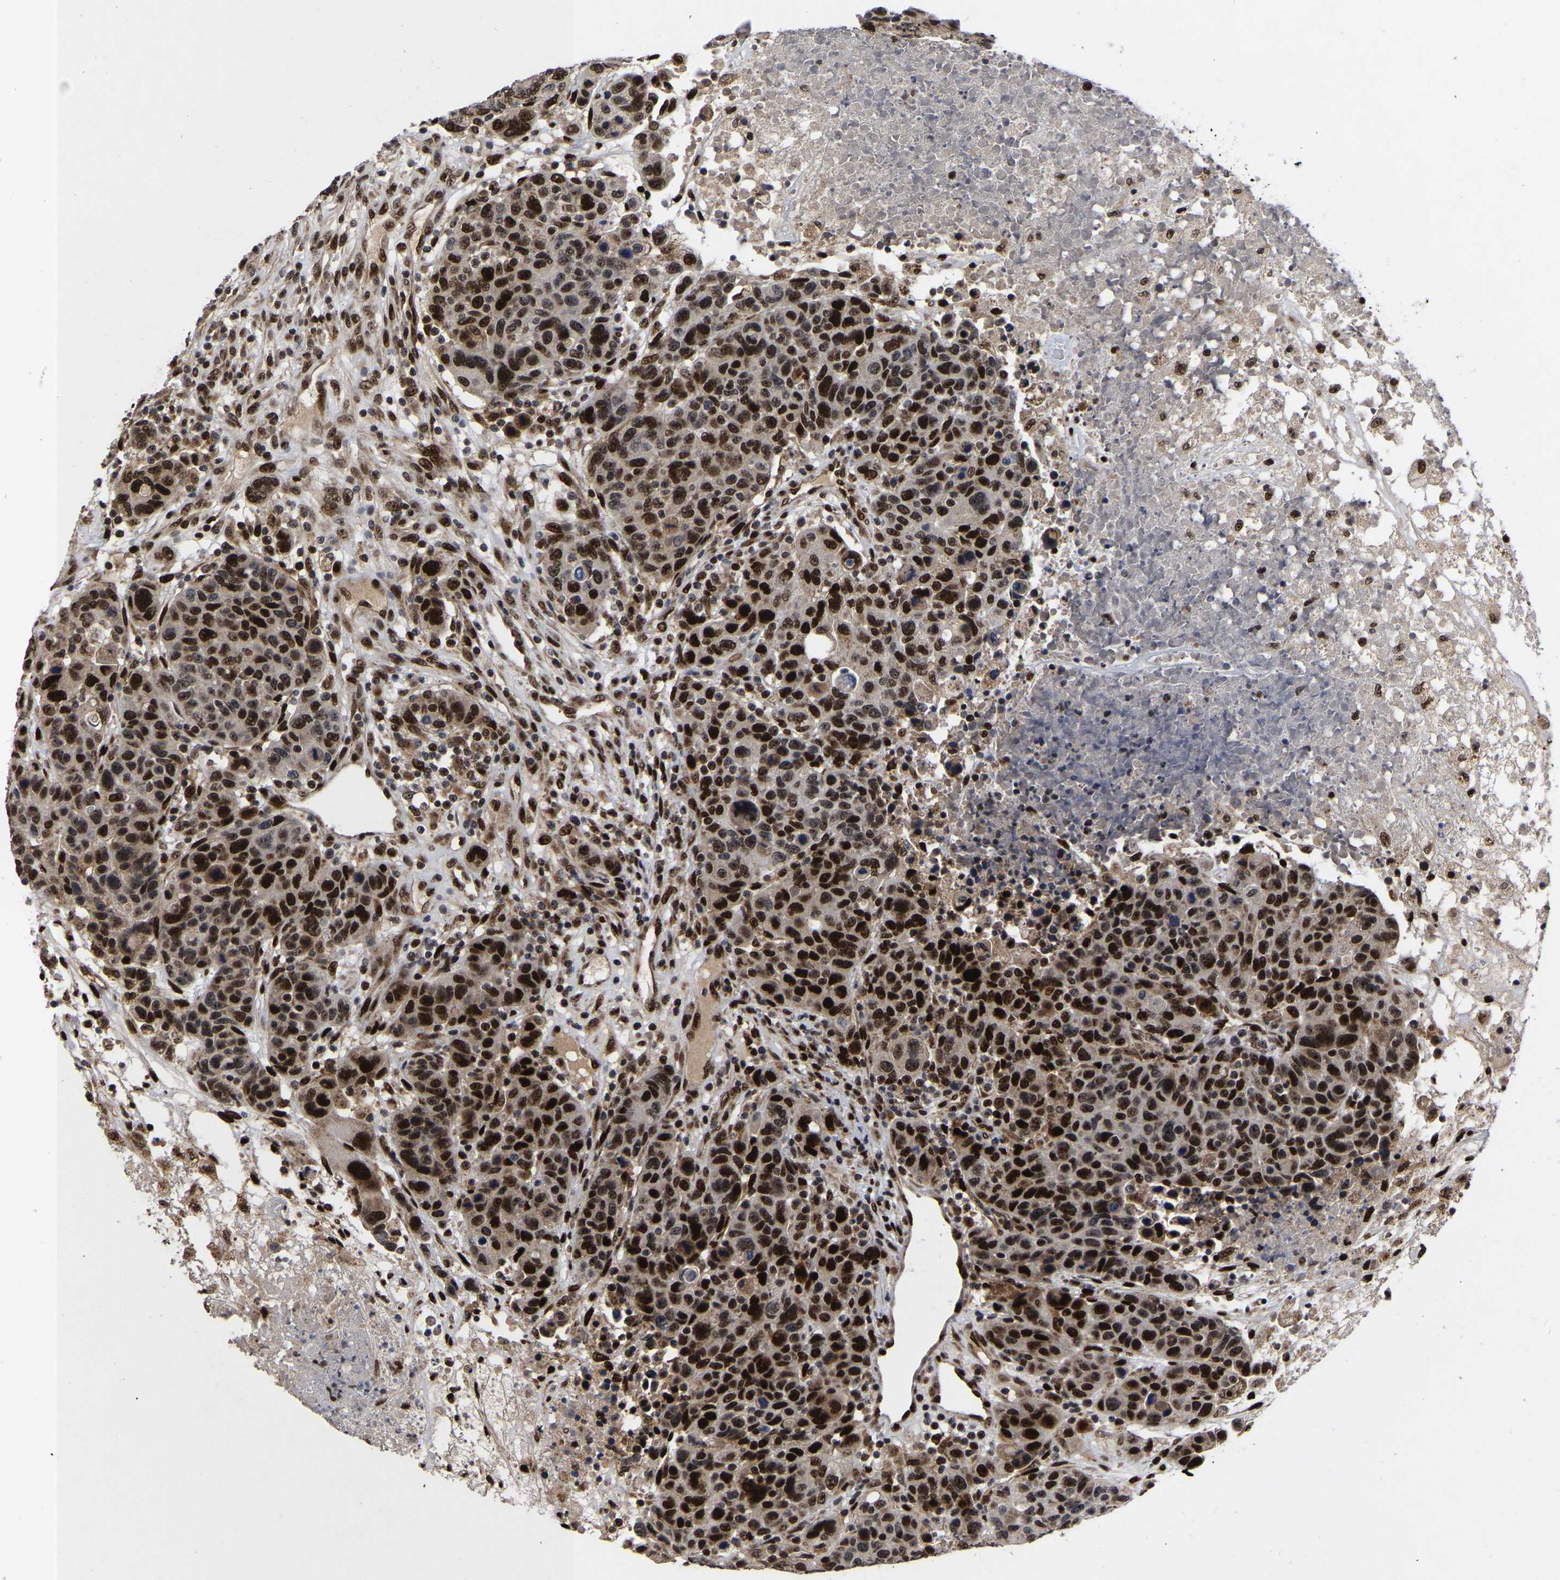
{"staining": {"intensity": "strong", "quantity": ">75%", "location": "nuclear"}, "tissue": "breast cancer", "cell_type": "Tumor cells", "image_type": "cancer", "snomed": [{"axis": "morphology", "description": "Duct carcinoma"}, {"axis": "topography", "description": "Breast"}], "caption": "Breast cancer (invasive ductal carcinoma) stained for a protein exhibits strong nuclear positivity in tumor cells.", "gene": "JUNB", "patient": {"sex": "female", "age": 37}}